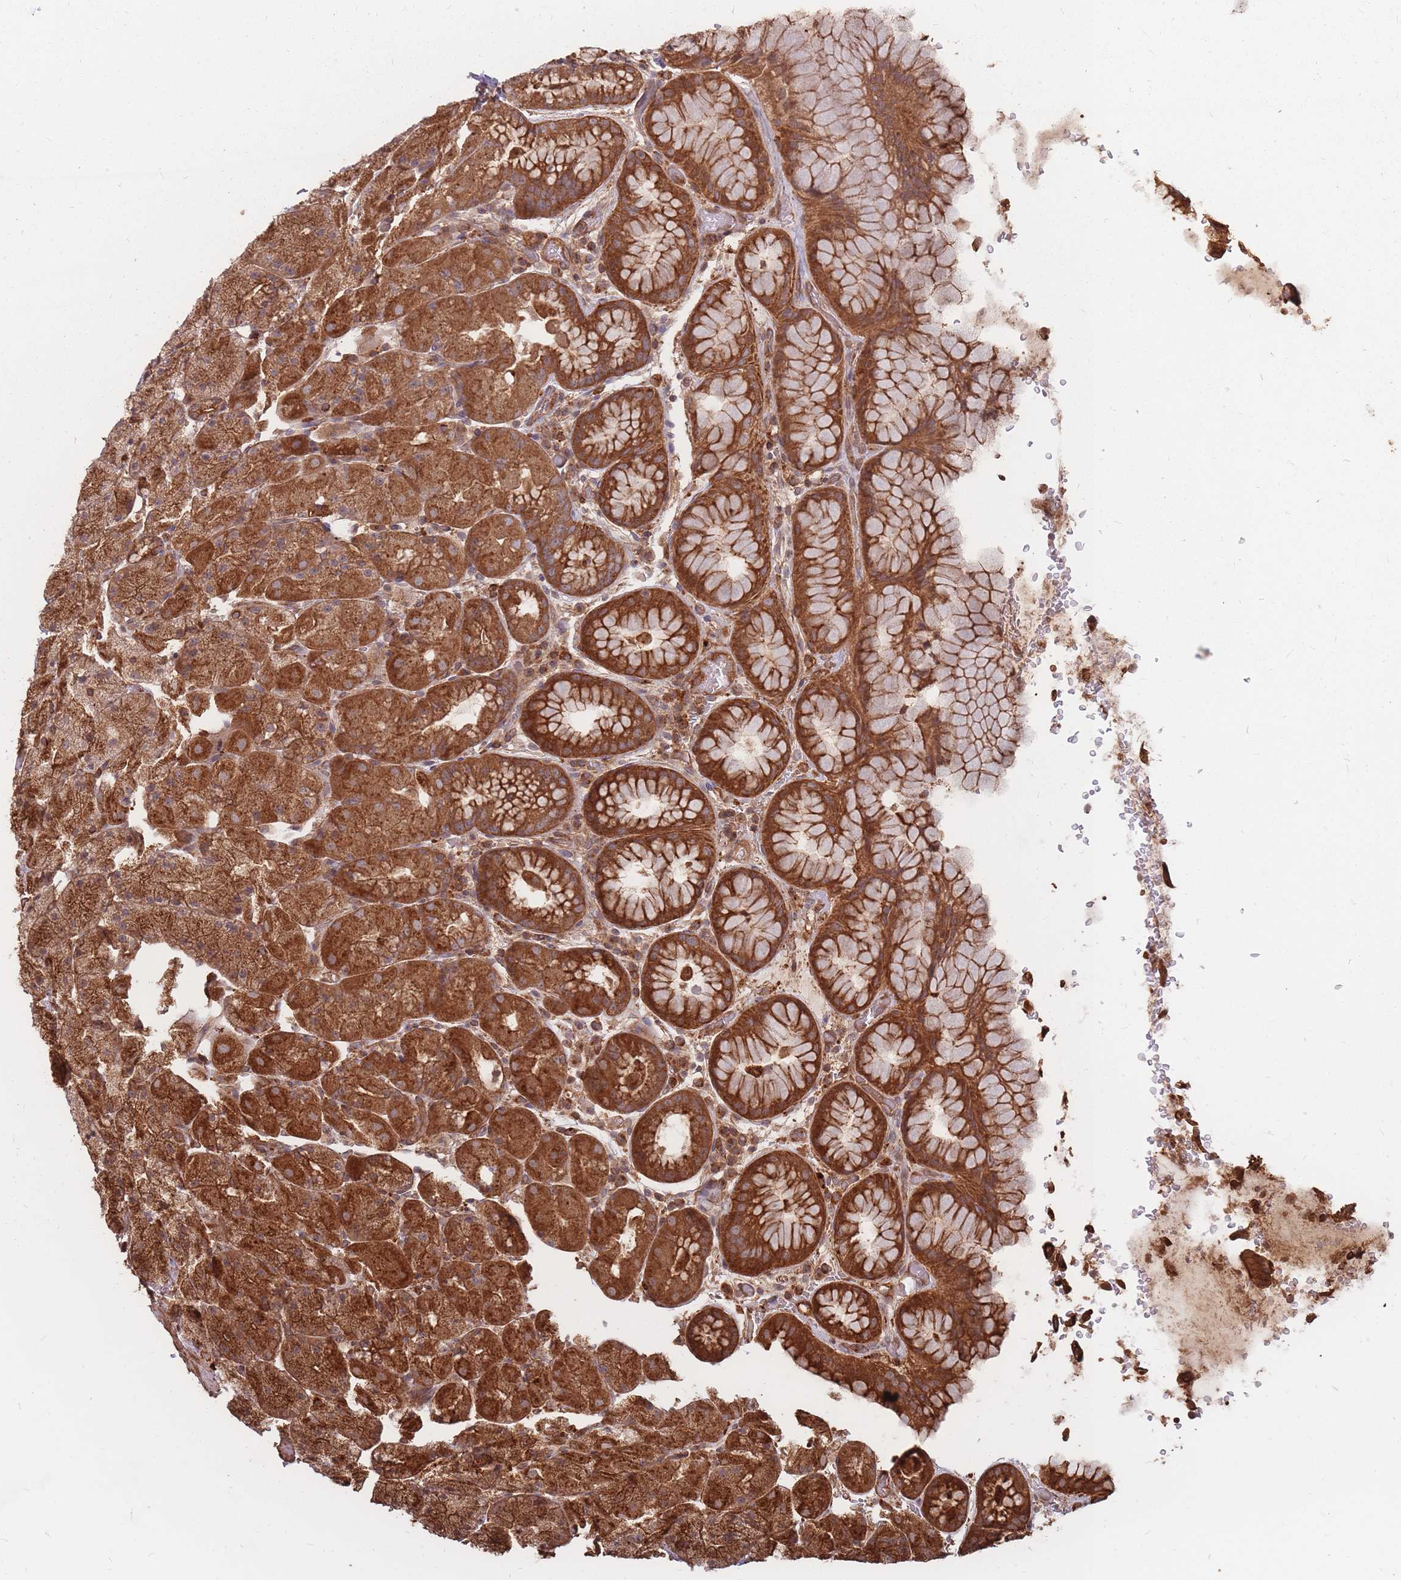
{"staining": {"intensity": "strong", "quantity": ">75%", "location": "cytoplasmic/membranous"}, "tissue": "stomach", "cell_type": "Glandular cells", "image_type": "normal", "snomed": [{"axis": "morphology", "description": "Normal tissue, NOS"}, {"axis": "topography", "description": "Stomach, upper"}, {"axis": "topography", "description": "Stomach, lower"}], "caption": "Immunohistochemical staining of normal stomach demonstrates strong cytoplasmic/membranous protein expression in about >75% of glandular cells.", "gene": "RASSF2", "patient": {"sex": "male", "age": 67}}